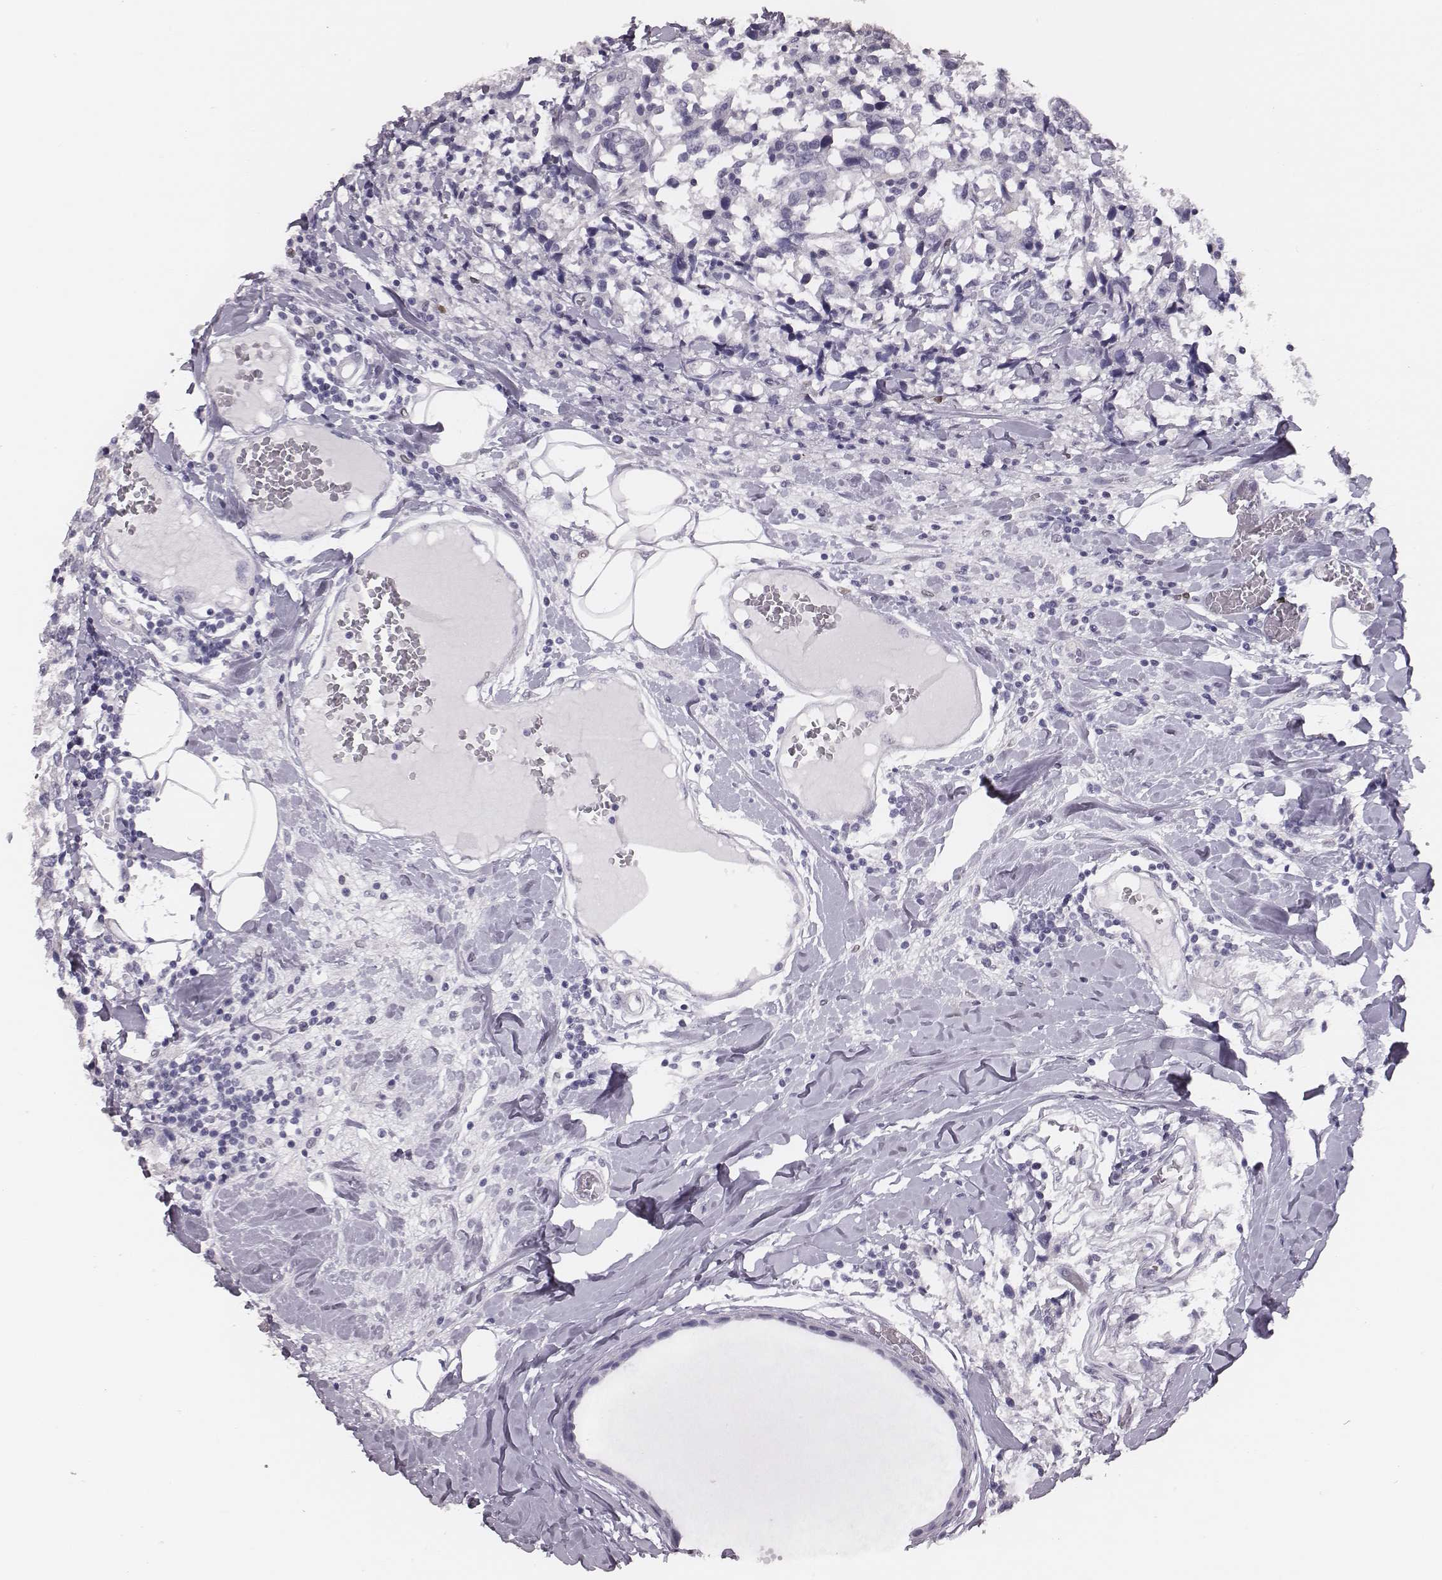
{"staining": {"intensity": "negative", "quantity": "none", "location": "none"}, "tissue": "breast cancer", "cell_type": "Tumor cells", "image_type": "cancer", "snomed": [{"axis": "morphology", "description": "Lobular carcinoma"}, {"axis": "topography", "description": "Breast"}], "caption": "The immunohistochemistry (IHC) photomicrograph has no significant positivity in tumor cells of breast cancer (lobular carcinoma) tissue. (DAB (3,3'-diaminobenzidine) IHC, high magnification).", "gene": "ADGRF4", "patient": {"sex": "female", "age": 59}}